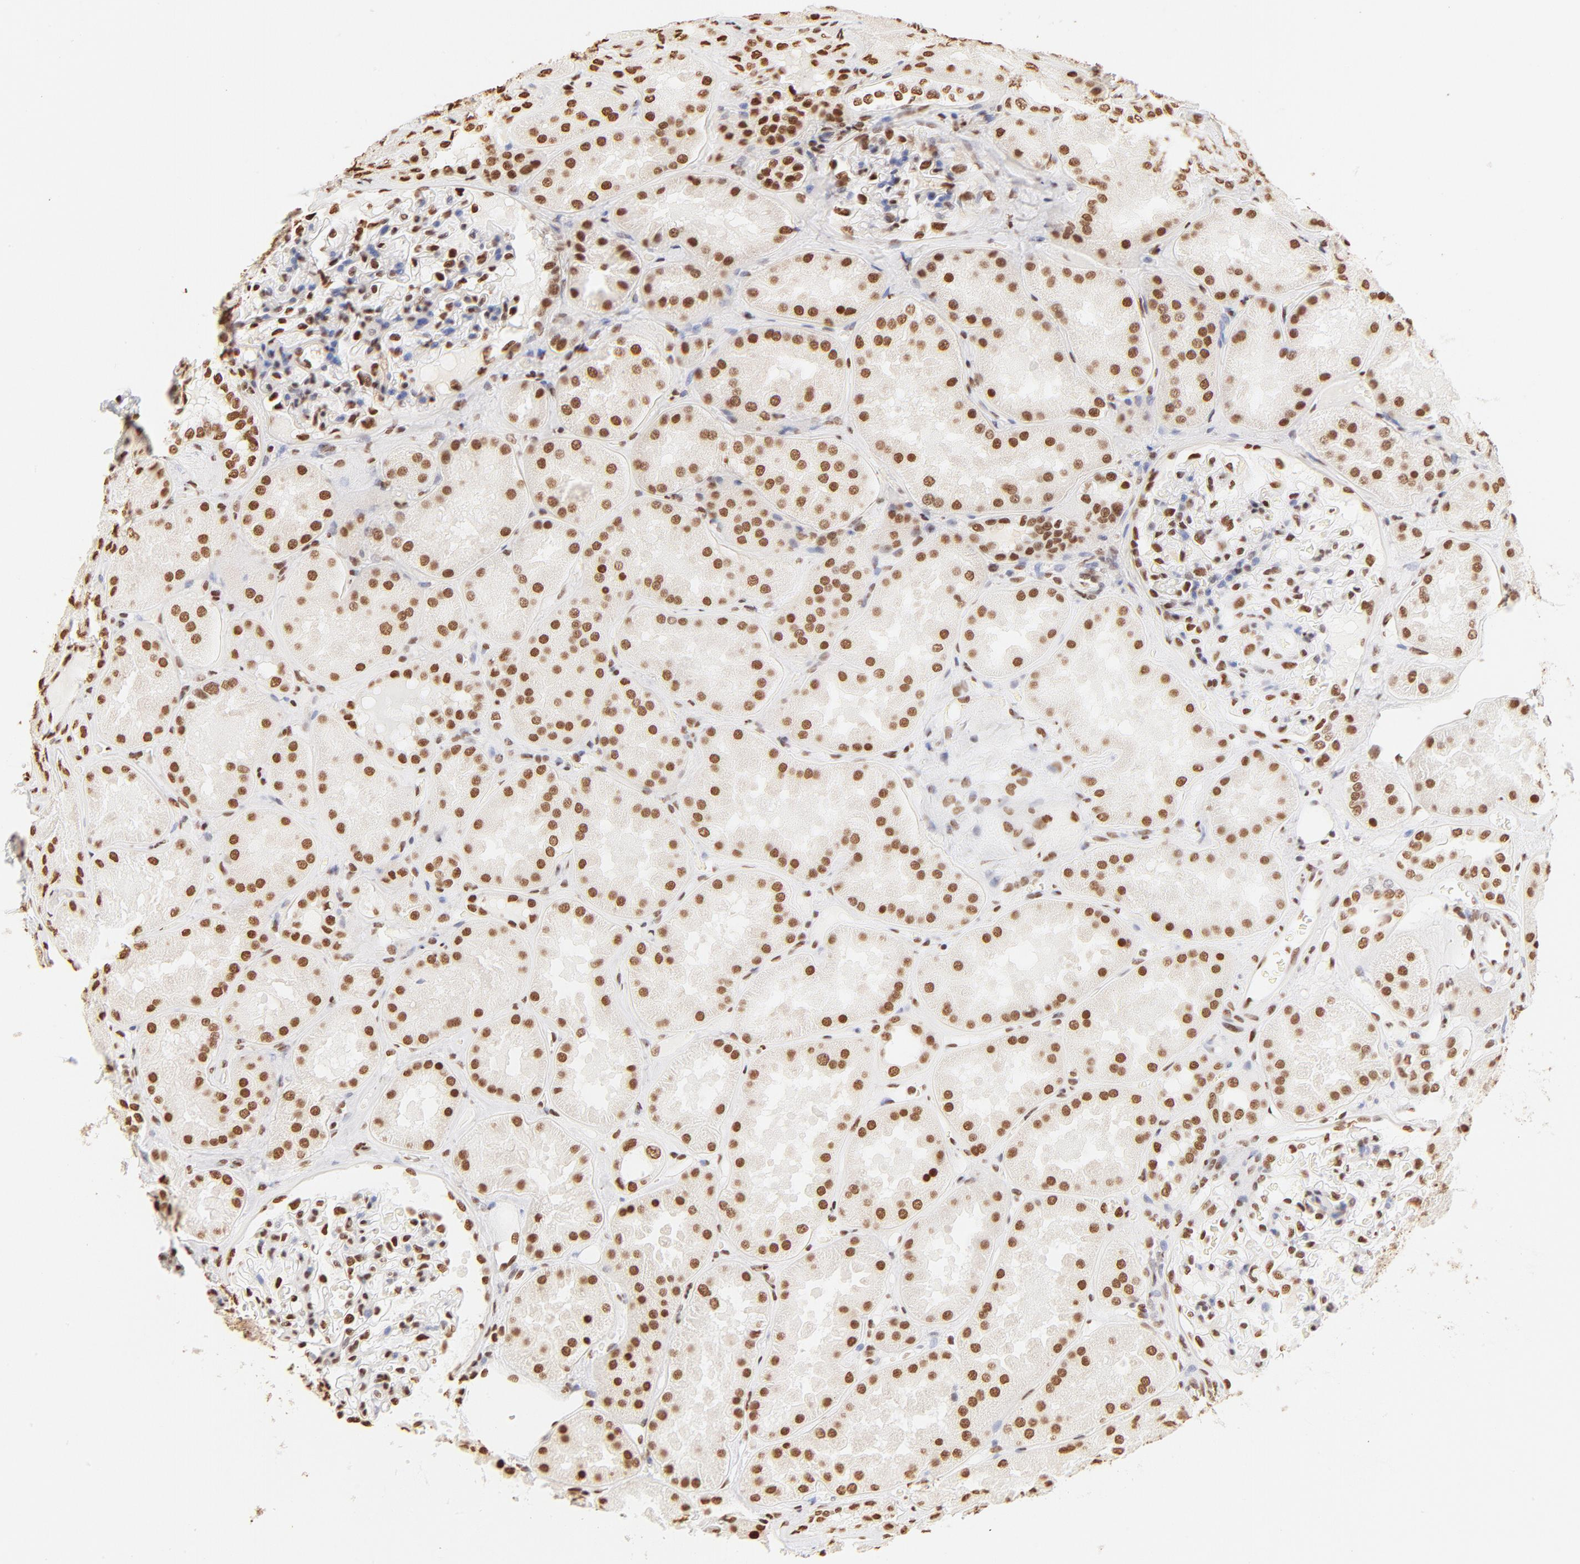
{"staining": {"intensity": "strong", "quantity": "25%-75%", "location": "nuclear"}, "tissue": "kidney", "cell_type": "Cells in glomeruli", "image_type": "normal", "snomed": [{"axis": "morphology", "description": "Normal tissue, NOS"}, {"axis": "topography", "description": "Kidney"}], "caption": "Strong nuclear staining for a protein is appreciated in approximately 25%-75% of cells in glomeruli of normal kidney using immunohistochemistry.", "gene": "ZNF540", "patient": {"sex": "female", "age": 56}}